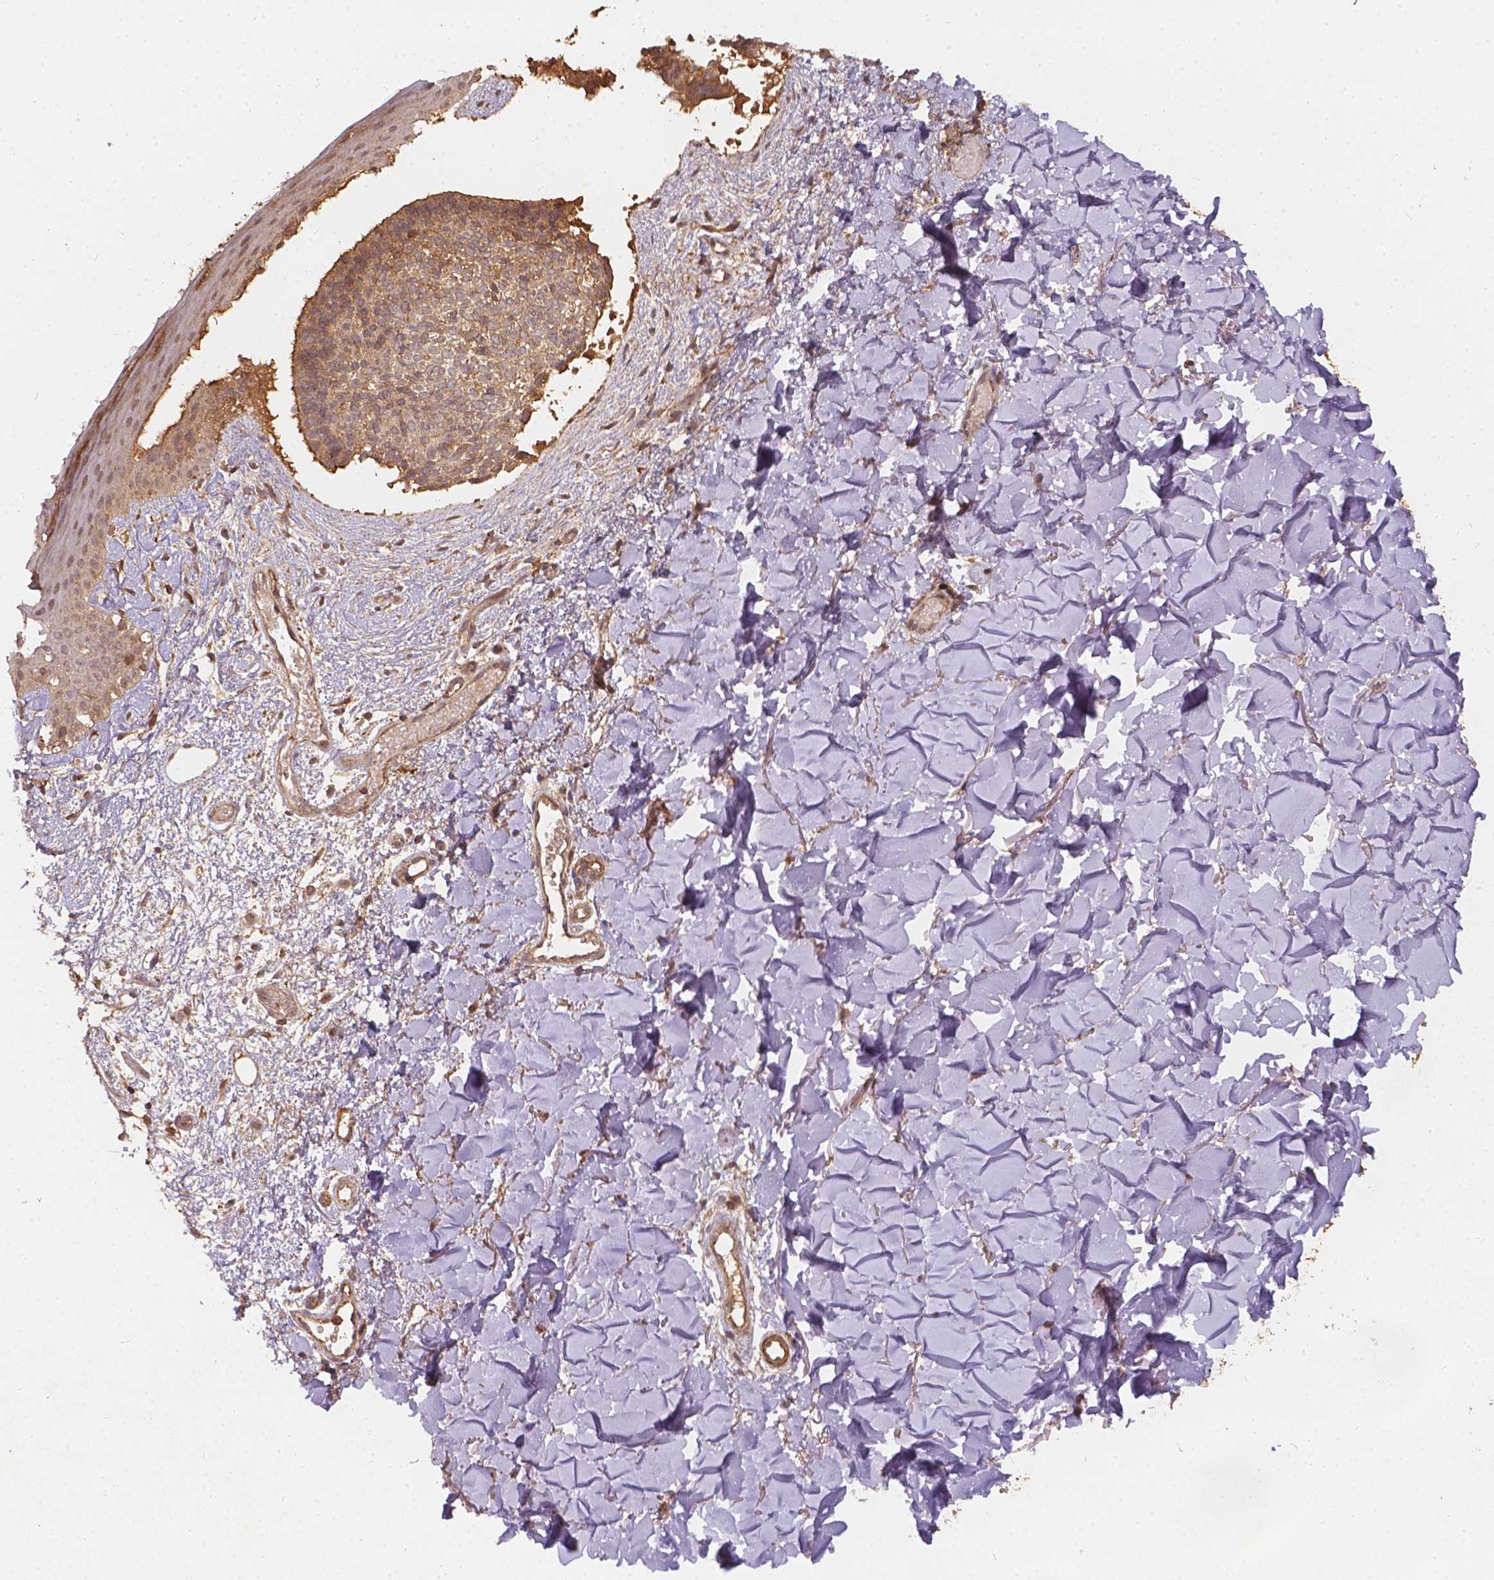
{"staining": {"intensity": "moderate", "quantity": ">75%", "location": "cytoplasmic/membranous"}, "tissue": "skin cancer", "cell_type": "Tumor cells", "image_type": "cancer", "snomed": [{"axis": "morphology", "description": "Basal cell carcinoma"}, {"axis": "topography", "description": "Skin"}], "caption": "Immunohistochemistry (IHC) of human basal cell carcinoma (skin) displays medium levels of moderate cytoplasmic/membranous staining in about >75% of tumor cells. (Brightfield microscopy of DAB IHC at high magnification).", "gene": "XPR1", "patient": {"sex": "male", "age": 51}}